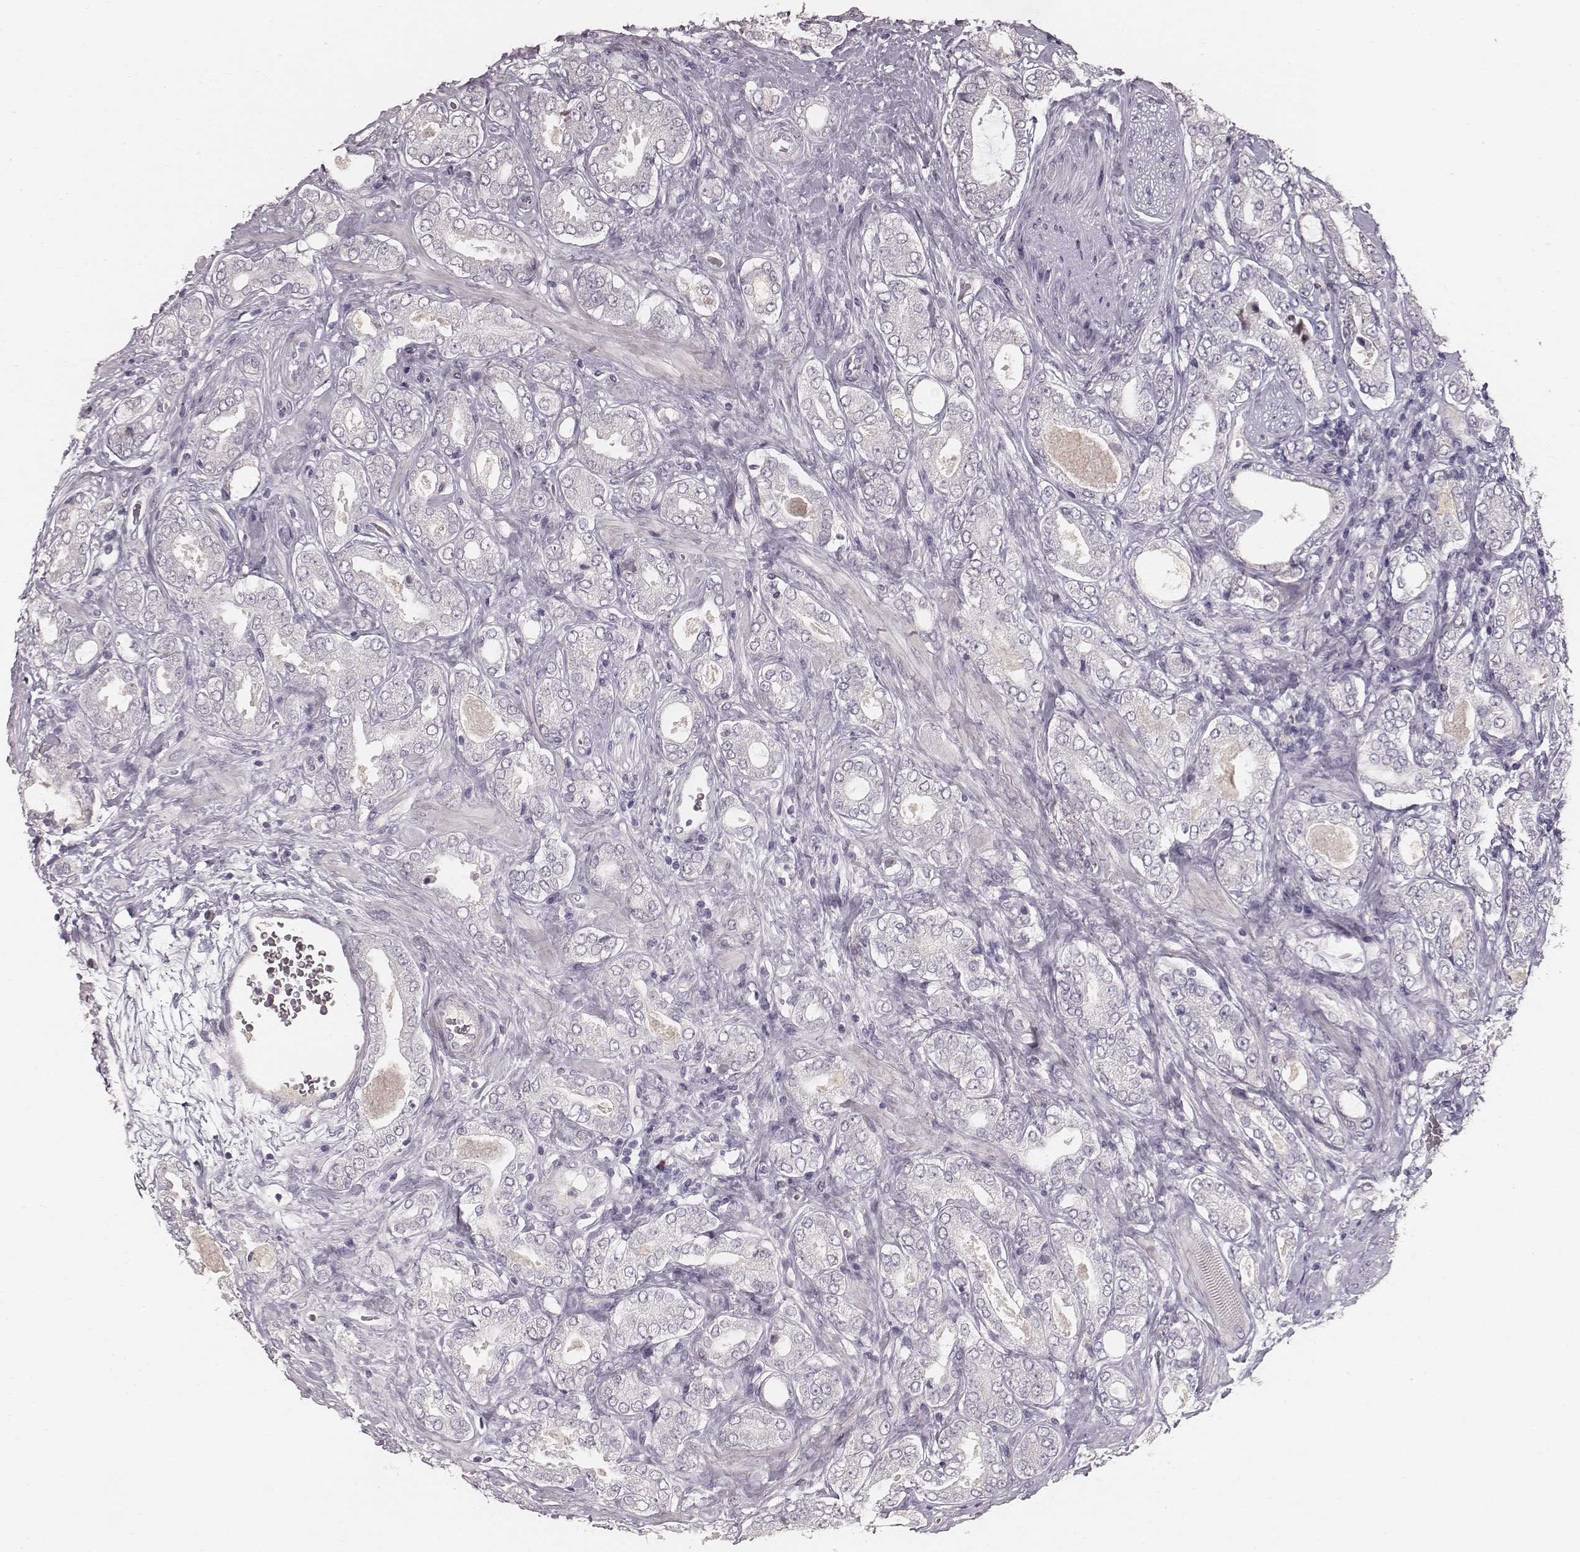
{"staining": {"intensity": "negative", "quantity": "none", "location": "none"}, "tissue": "prostate cancer", "cell_type": "Tumor cells", "image_type": "cancer", "snomed": [{"axis": "morphology", "description": "Adenocarcinoma, NOS"}, {"axis": "topography", "description": "Prostate"}], "caption": "IHC of human prostate cancer (adenocarcinoma) exhibits no positivity in tumor cells.", "gene": "LY6K", "patient": {"sex": "male", "age": 64}}